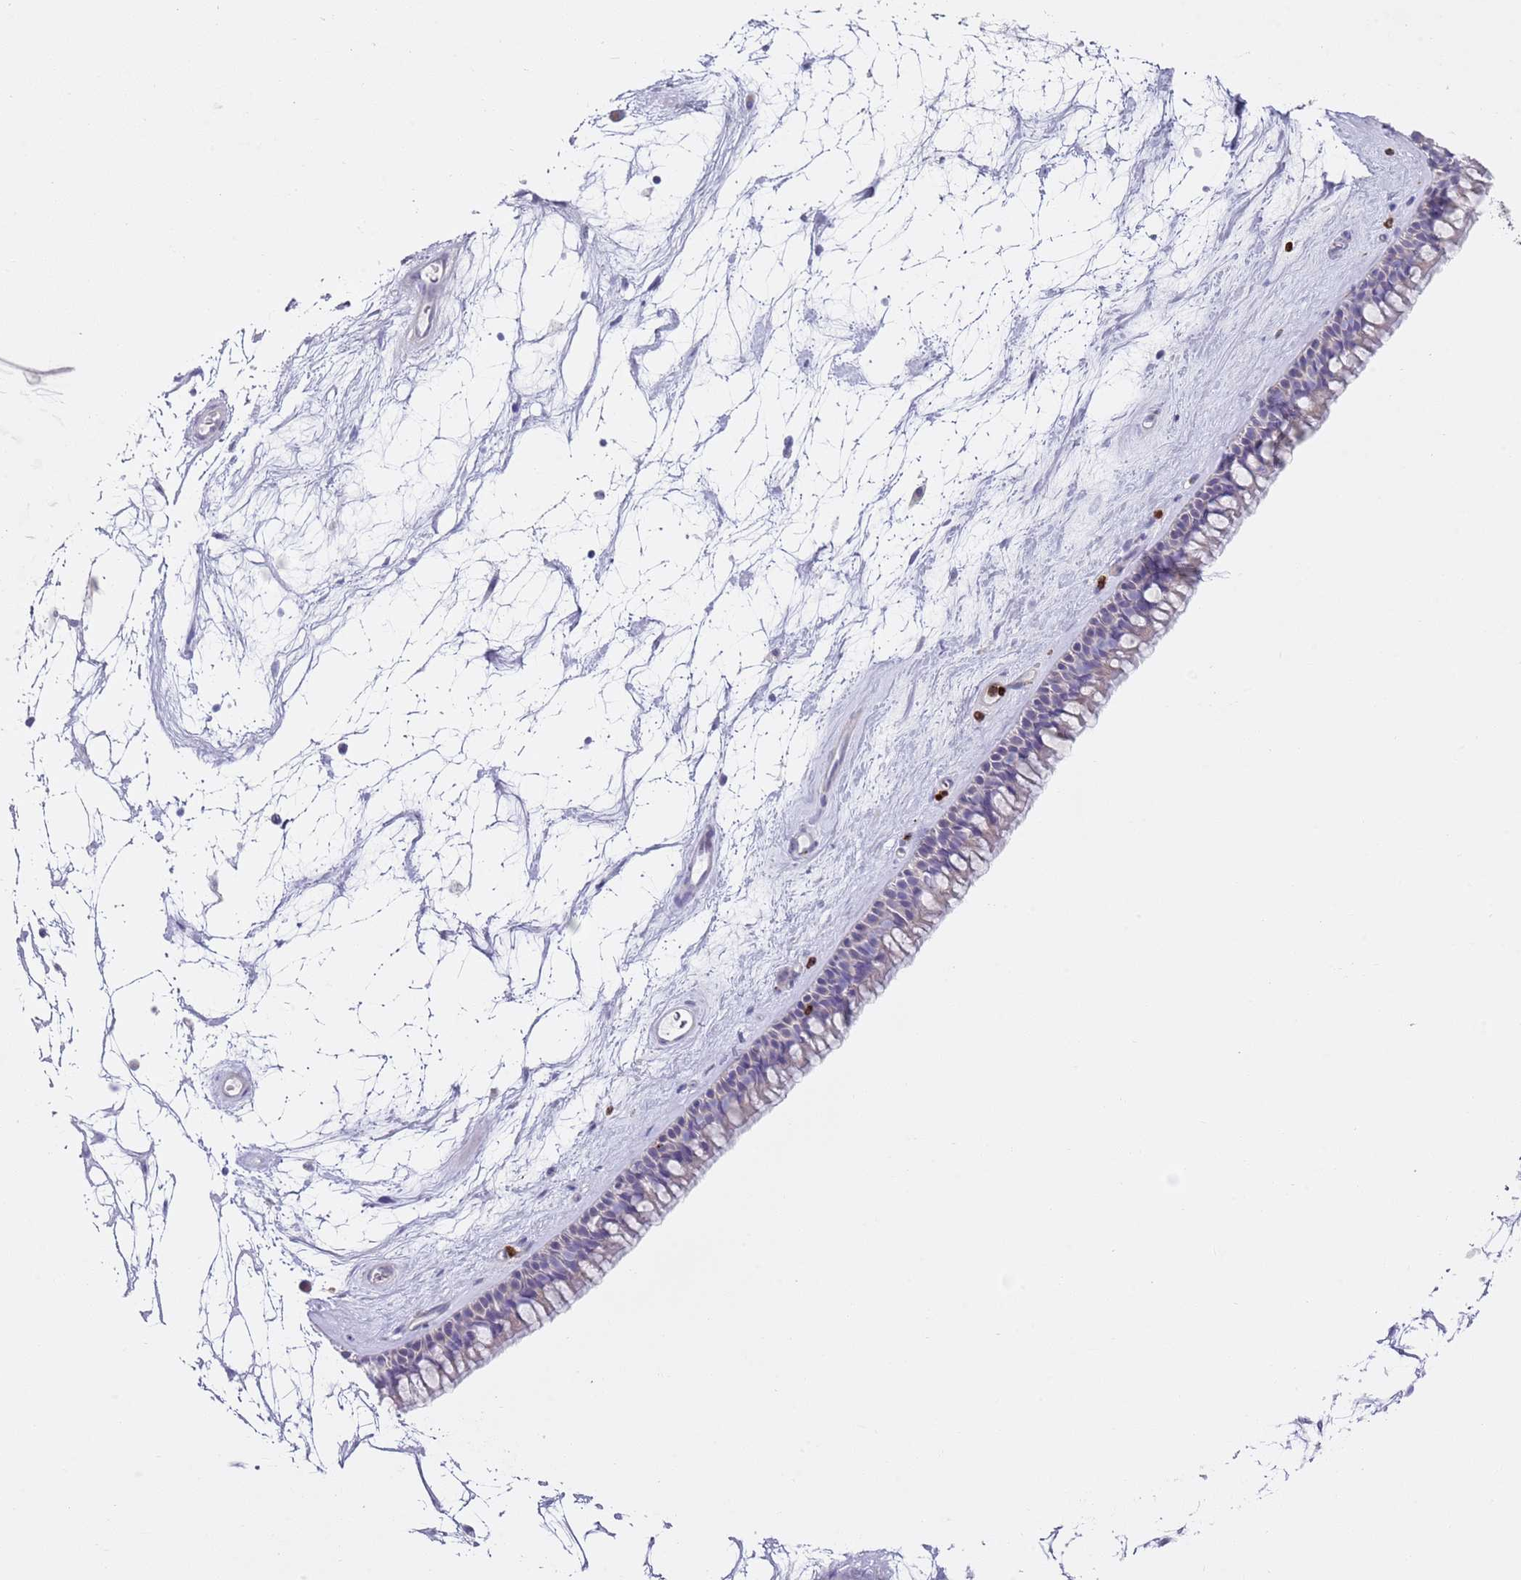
{"staining": {"intensity": "negative", "quantity": "none", "location": "none"}, "tissue": "nasopharynx", "cell_type": "Respiratory epithelial cells", "image_type": "normal", "snomed": [{"axis": "morphology", "description": "Normal tissue, NOS"}, {"axis": "topography", "description": "Nasopharynx"}], "caption": "Respiratory epithelial cells are negative for brown protein staining in benign nasopharynx.", "gene": "CD177", "patient": {"sex": "male", "age": 64}}